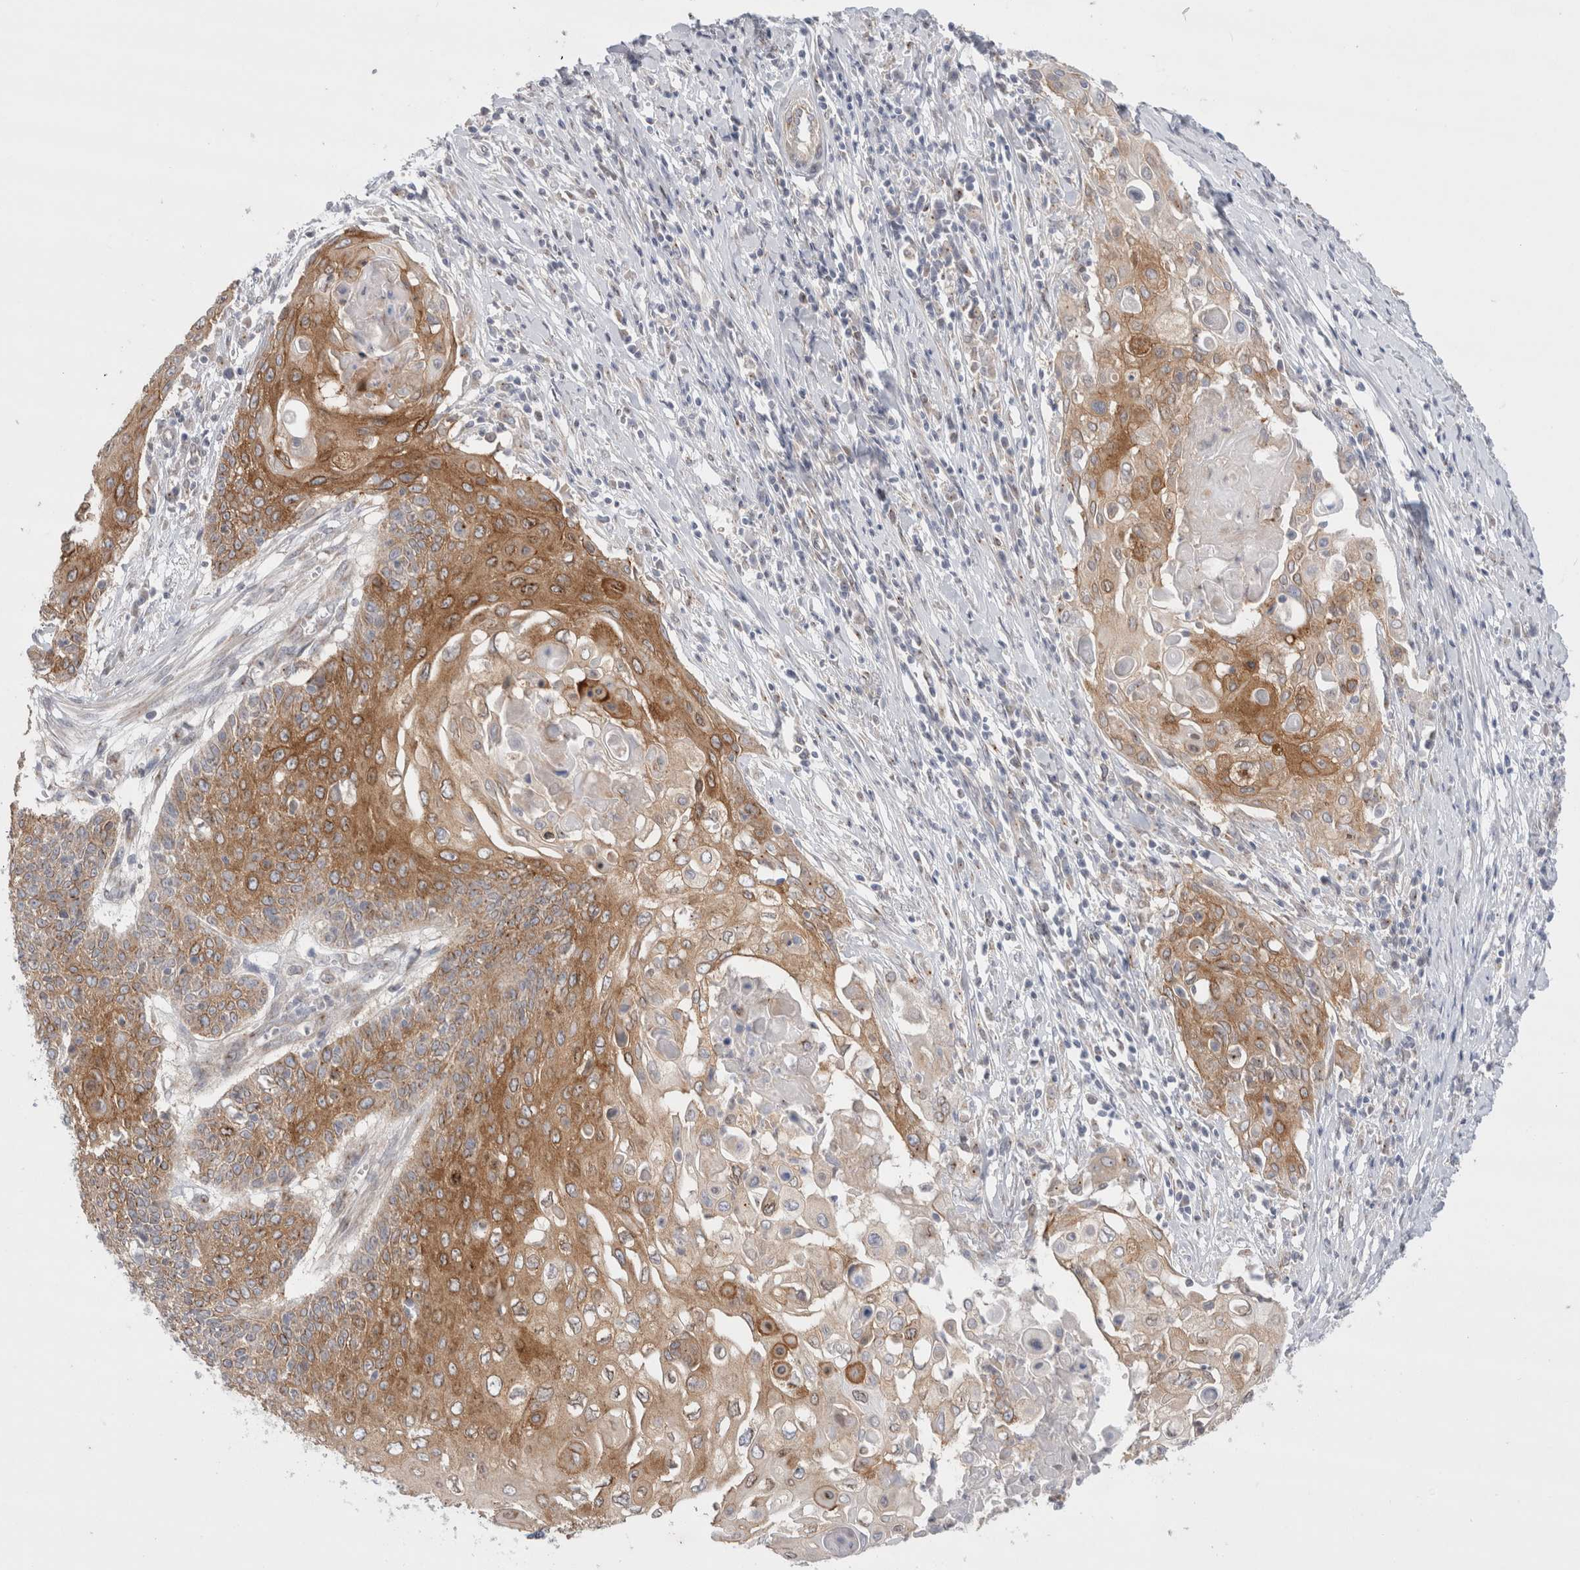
{"staining": {"intensity": "moderate", "quantity": ">75%", "location": "cytoplasmic/membranous"}, "tissue": "cervical cancer", "cell_type": "Tumor cells", "image_type": "cancer", "snomed": [{"axis": "morphology", "description": "Squamous cell carcinoma, NOS"}, {"axis": "topography", "description": "Cervix"}], "caption": "Immunohistochemistry (IHC) of squamous cell carcinoma (cervical) displays medium levels of moderate cytoplasmic/membranous positivity in about >75% of tumor cells.", "gene": "BICD2", "patient": {"sex": "female", "age": 39}}